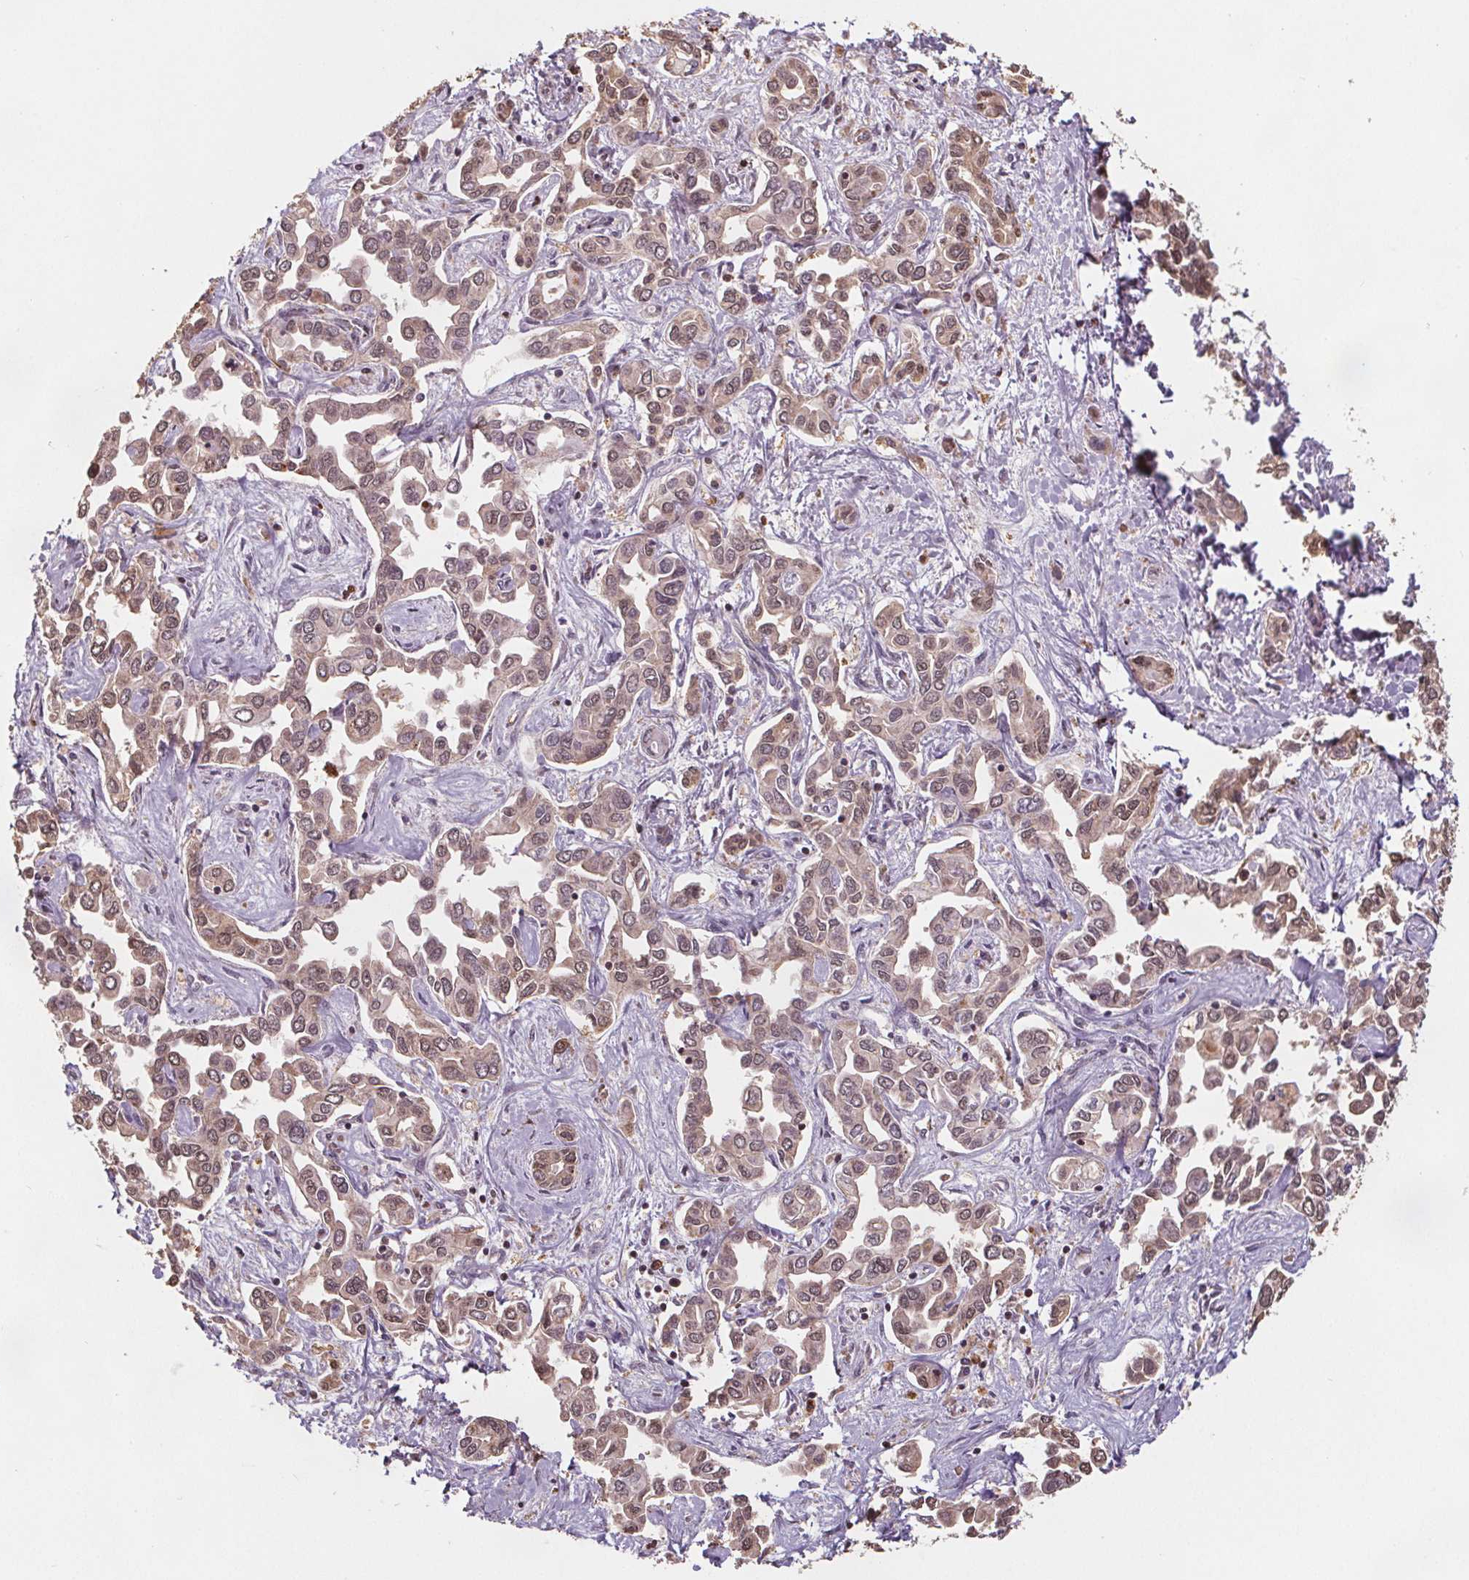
{"staining": {"intensity": "weak", "quantity": ">75%", "location": "cytoplasmic/membranous,nuclear"}, "tissue": "liver cancer", "cell_type": "Tumor cells", "image_type": "cancer", "snomed": [{"axis": "morphology", "description": "Cholangiocarcinoma"}, {"axis": "topography", "description": "Liver"}], "caption": "The histopathology image exhibits a brown stain indicating the presence of a protein in the cytoplasmic/membranous and nuclear of tumor cells in liver cancer. The protein of interest is shown in brown color, while the nuclei are stained blue.", "gene": "ENO1", "patient": {"sex": "female", "age": 64}}